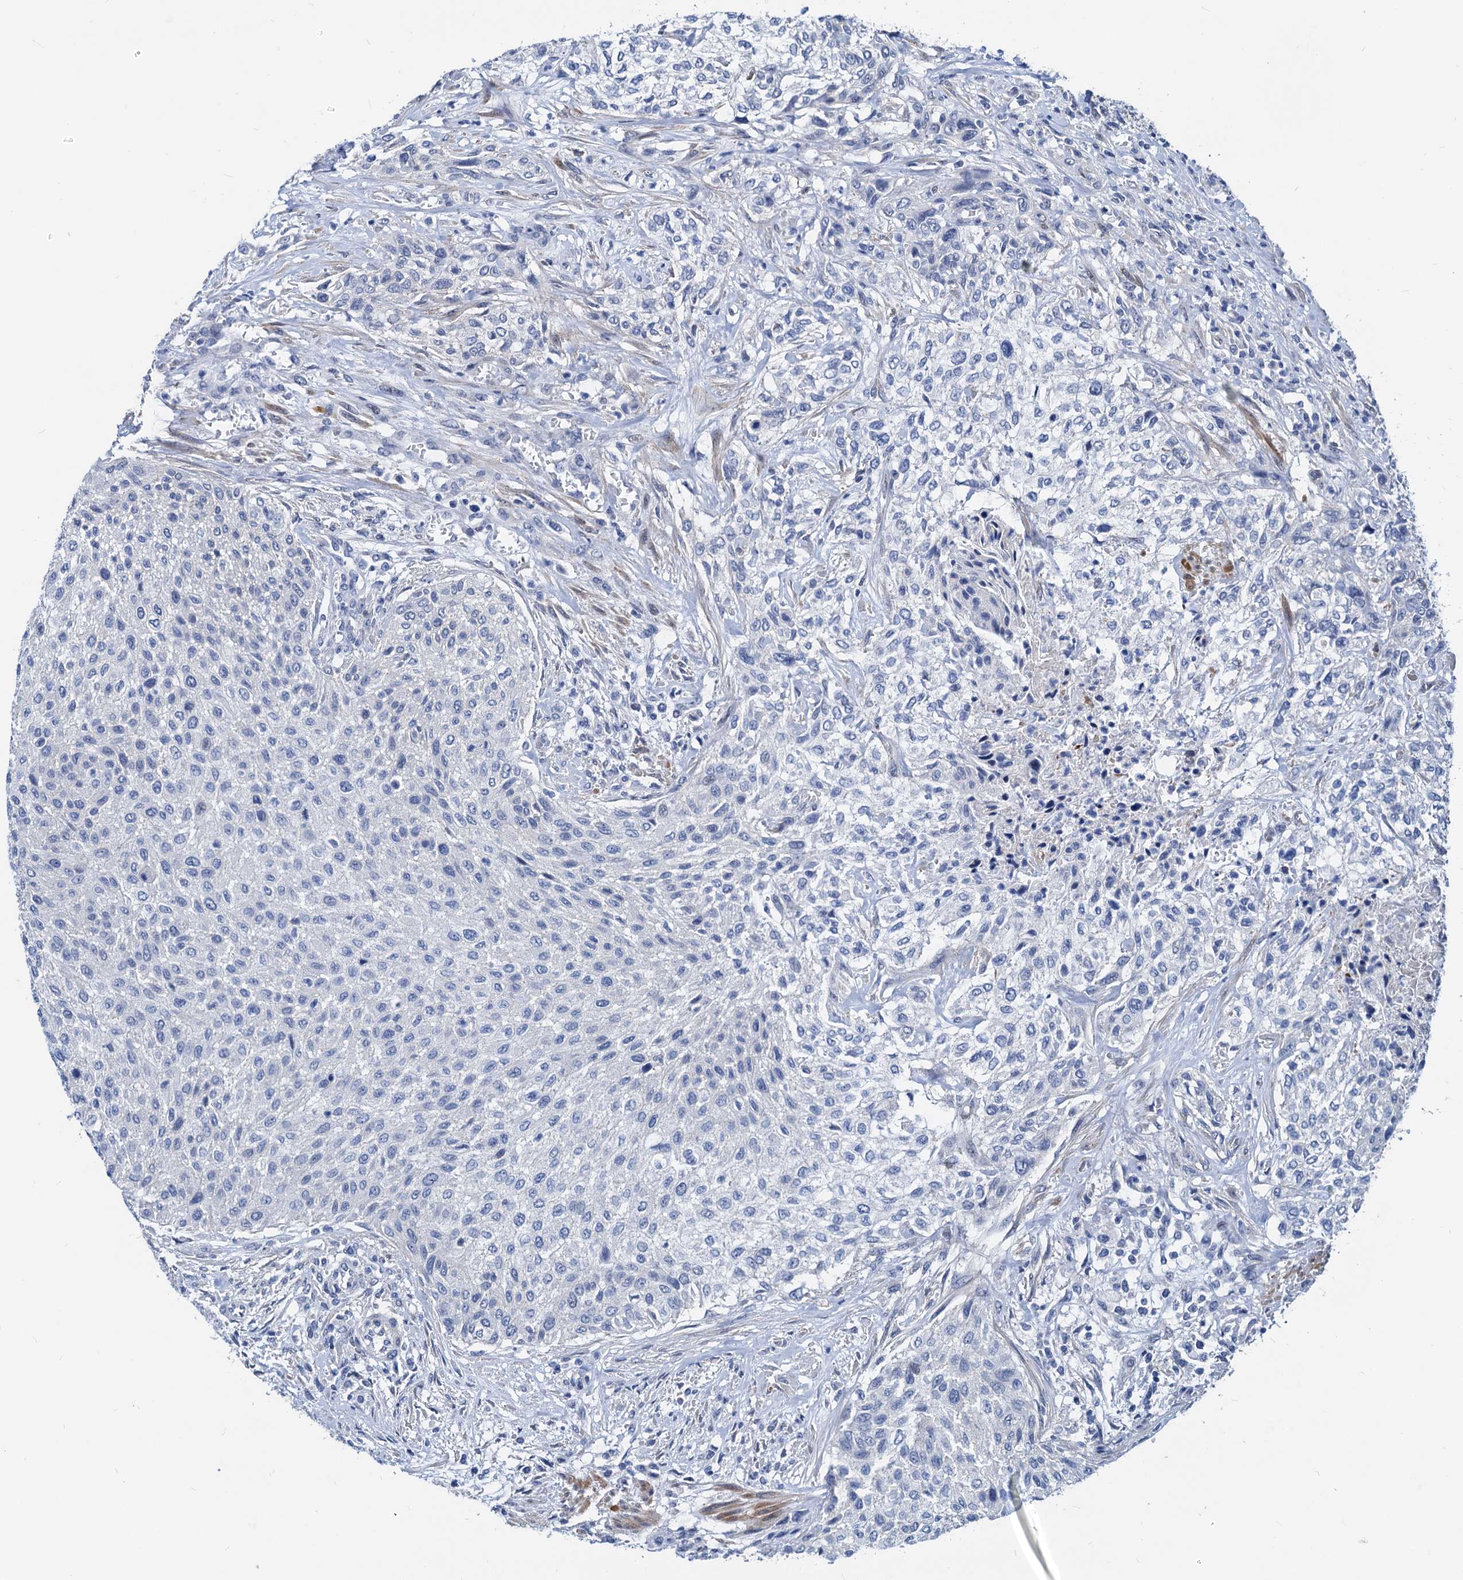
{"staining": {"intensity": "negative", "quantity": "none", "location": "none"}, "tissue": "urothelial cancer", "cell_type": "Tumor cells", "image_type": "cancer", "snomed": [{"axis": "morphology", "description": "Normal tissue, NOS"}, {"axis": "morphology", "description": "Urothelial carcinoma, NOS"}, {"axis": "topography", "description": "Urinary bladder"}, {"axis": "topography", "description": "Peripheral nerve tissue"}], "caption": "The histopathology image exhibits no significant staining in tumor cells of transitional cell carcinoma.", "gene": "HSF2", "patient": {"sex": "male", "age": 35}}